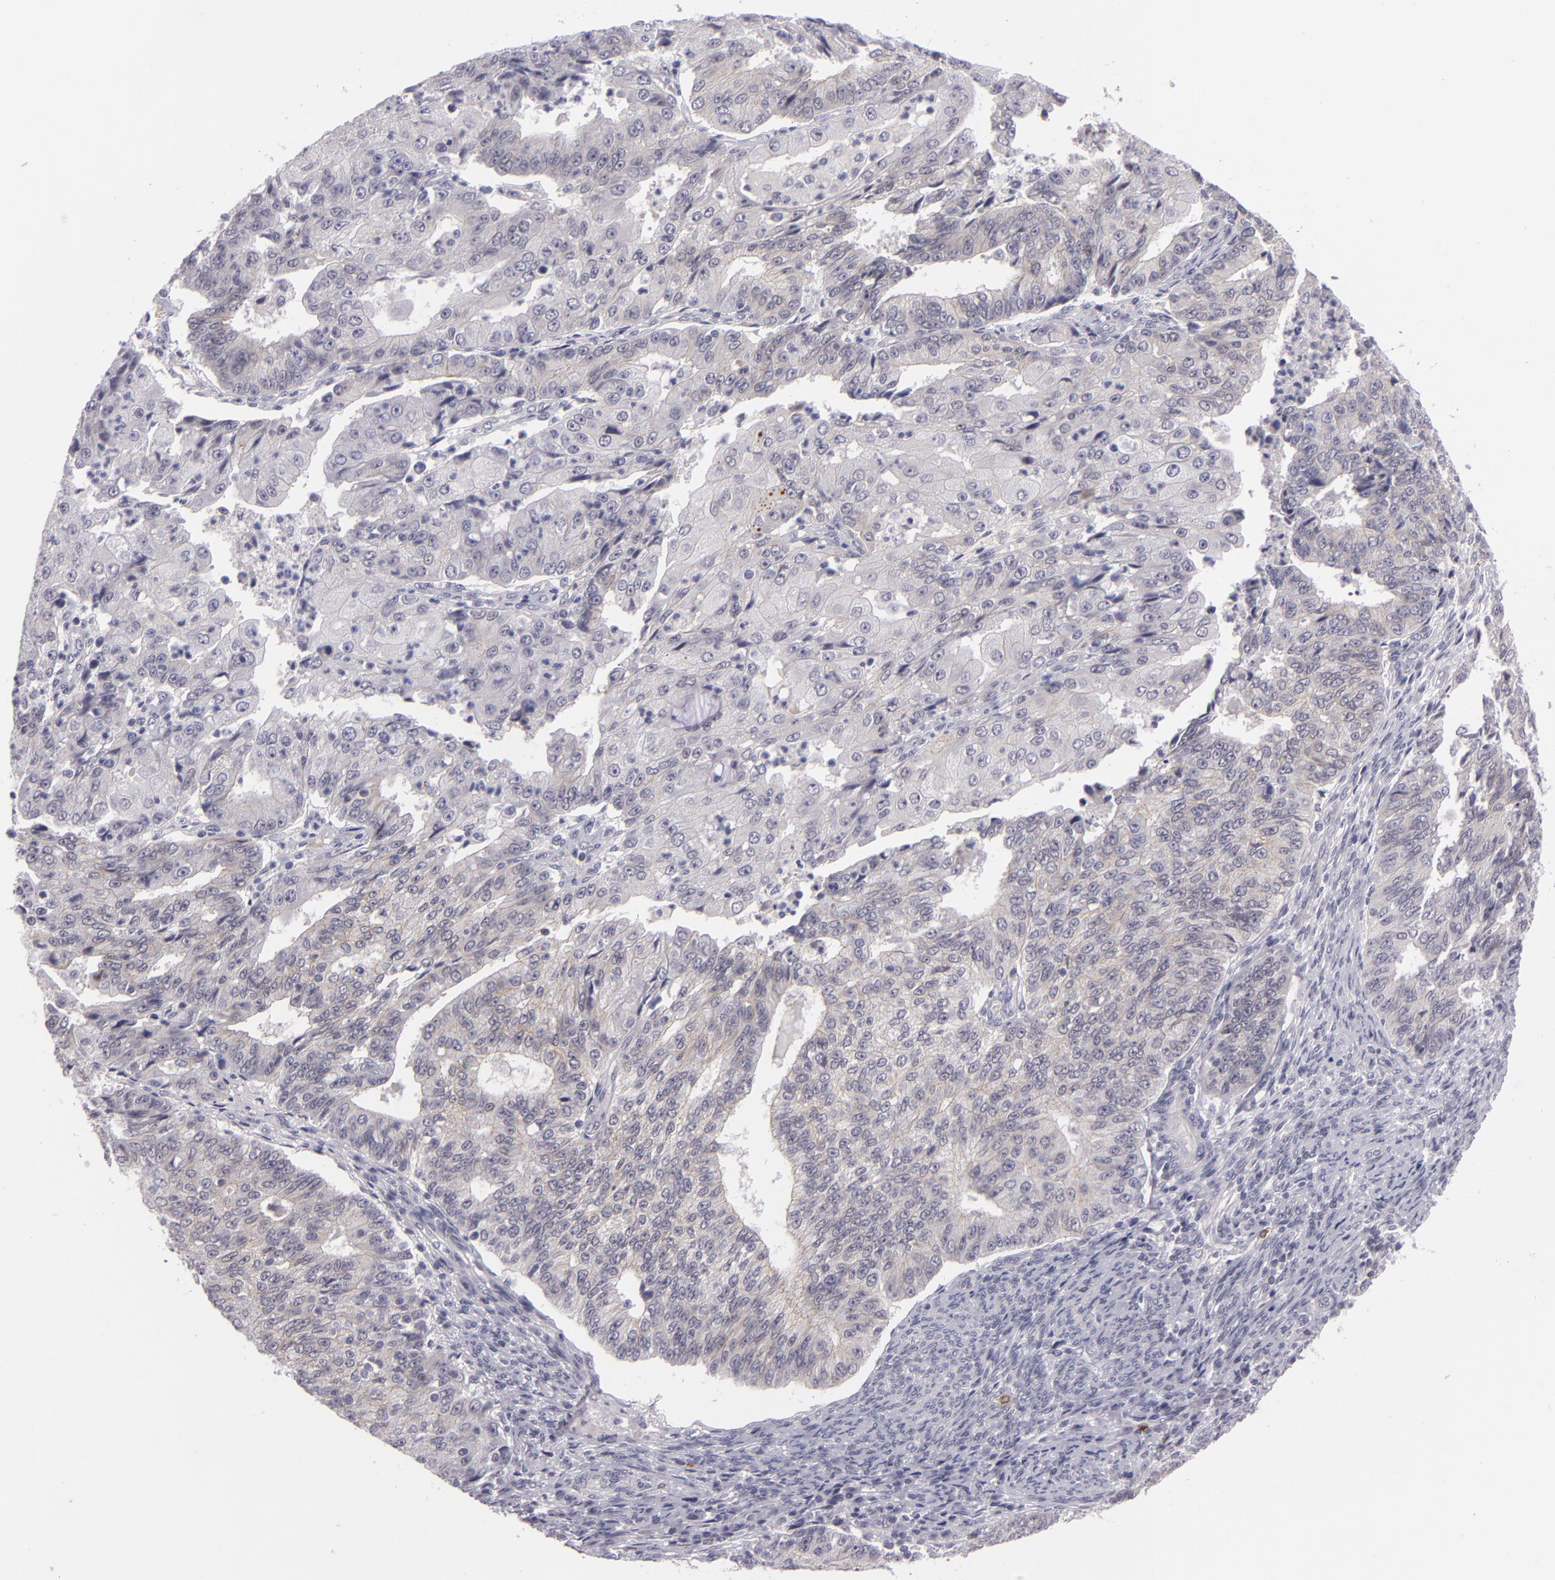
{"staining": {"intensity": "negative", "quantity": "none", "location": "none"}, "tissue": "endometrial cancer", "cell_type": "Tumor cells", "image_type": "cancer", "snomed": [{"axis": "morphology", "description": "Adenocarcinoma, NOS"}, {"axis": "topography", "description": "Endometrium"}], "caption": "The IHC image has no significant positivity in tumor cells of adenocarcinoma (endometrial) tissue.", "gene": "CTNNB1", "patient": {"sex": "female", "age": 56}}